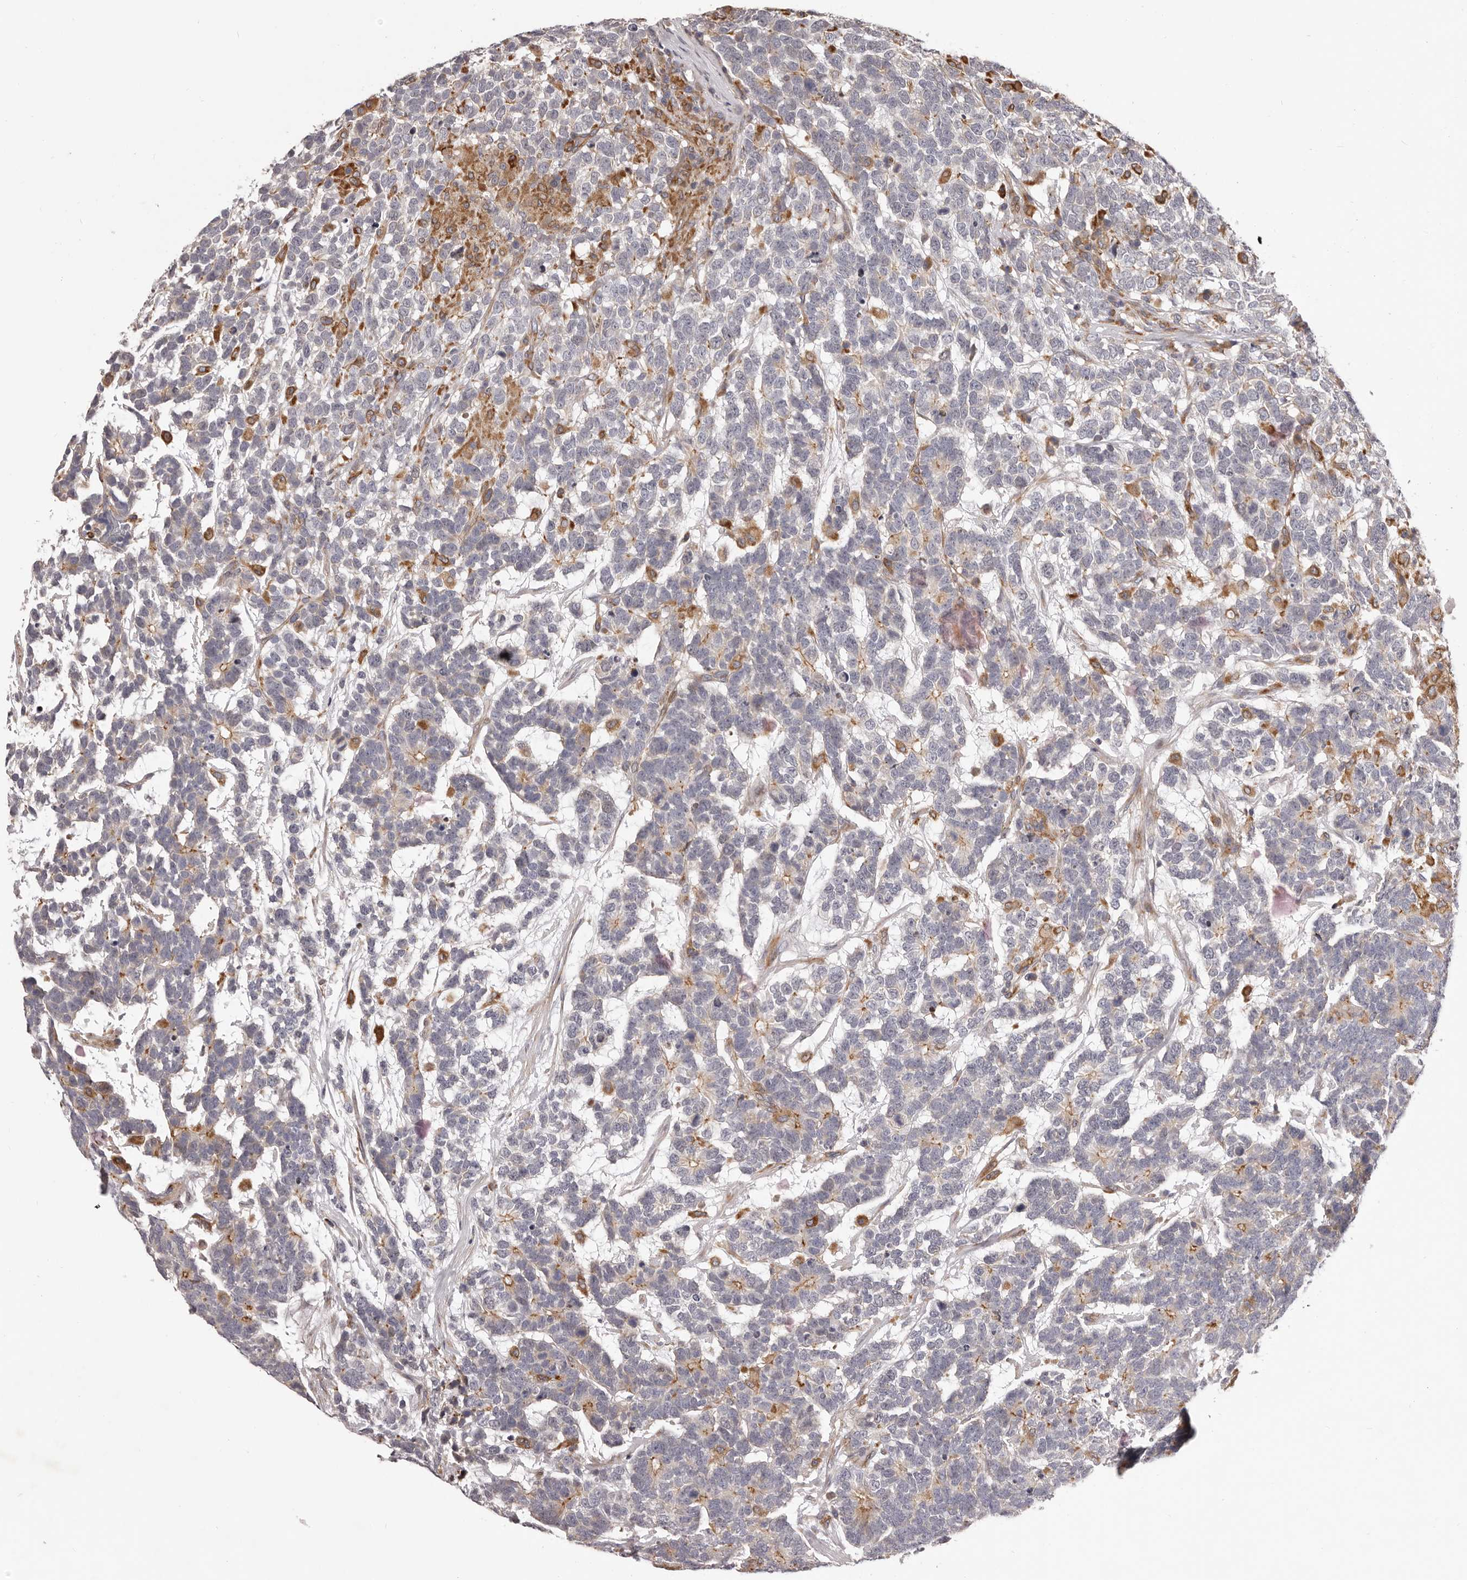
{"staining": {"intensity": "moderate", "quantity": "<25%", "location": "cytoplasmic/membranous"}, "tissue": "testis cancer", "cell_type": "Tumor cells", "image_type": "cancer", "snomed": [{"axis": "morphology", "description": "Carcinoma, Embryonal, NOS"}, {"axis": "topography", "description": "Testis"}], "caption": "Human embryonal carcinoma (testis) stained with a brown dye reveals moderate cytoplasmic/membranous positive staining in about <25% of tumor cells.", "gene": "ALPK1", "patient": {"sex": "male", "age": 26}}